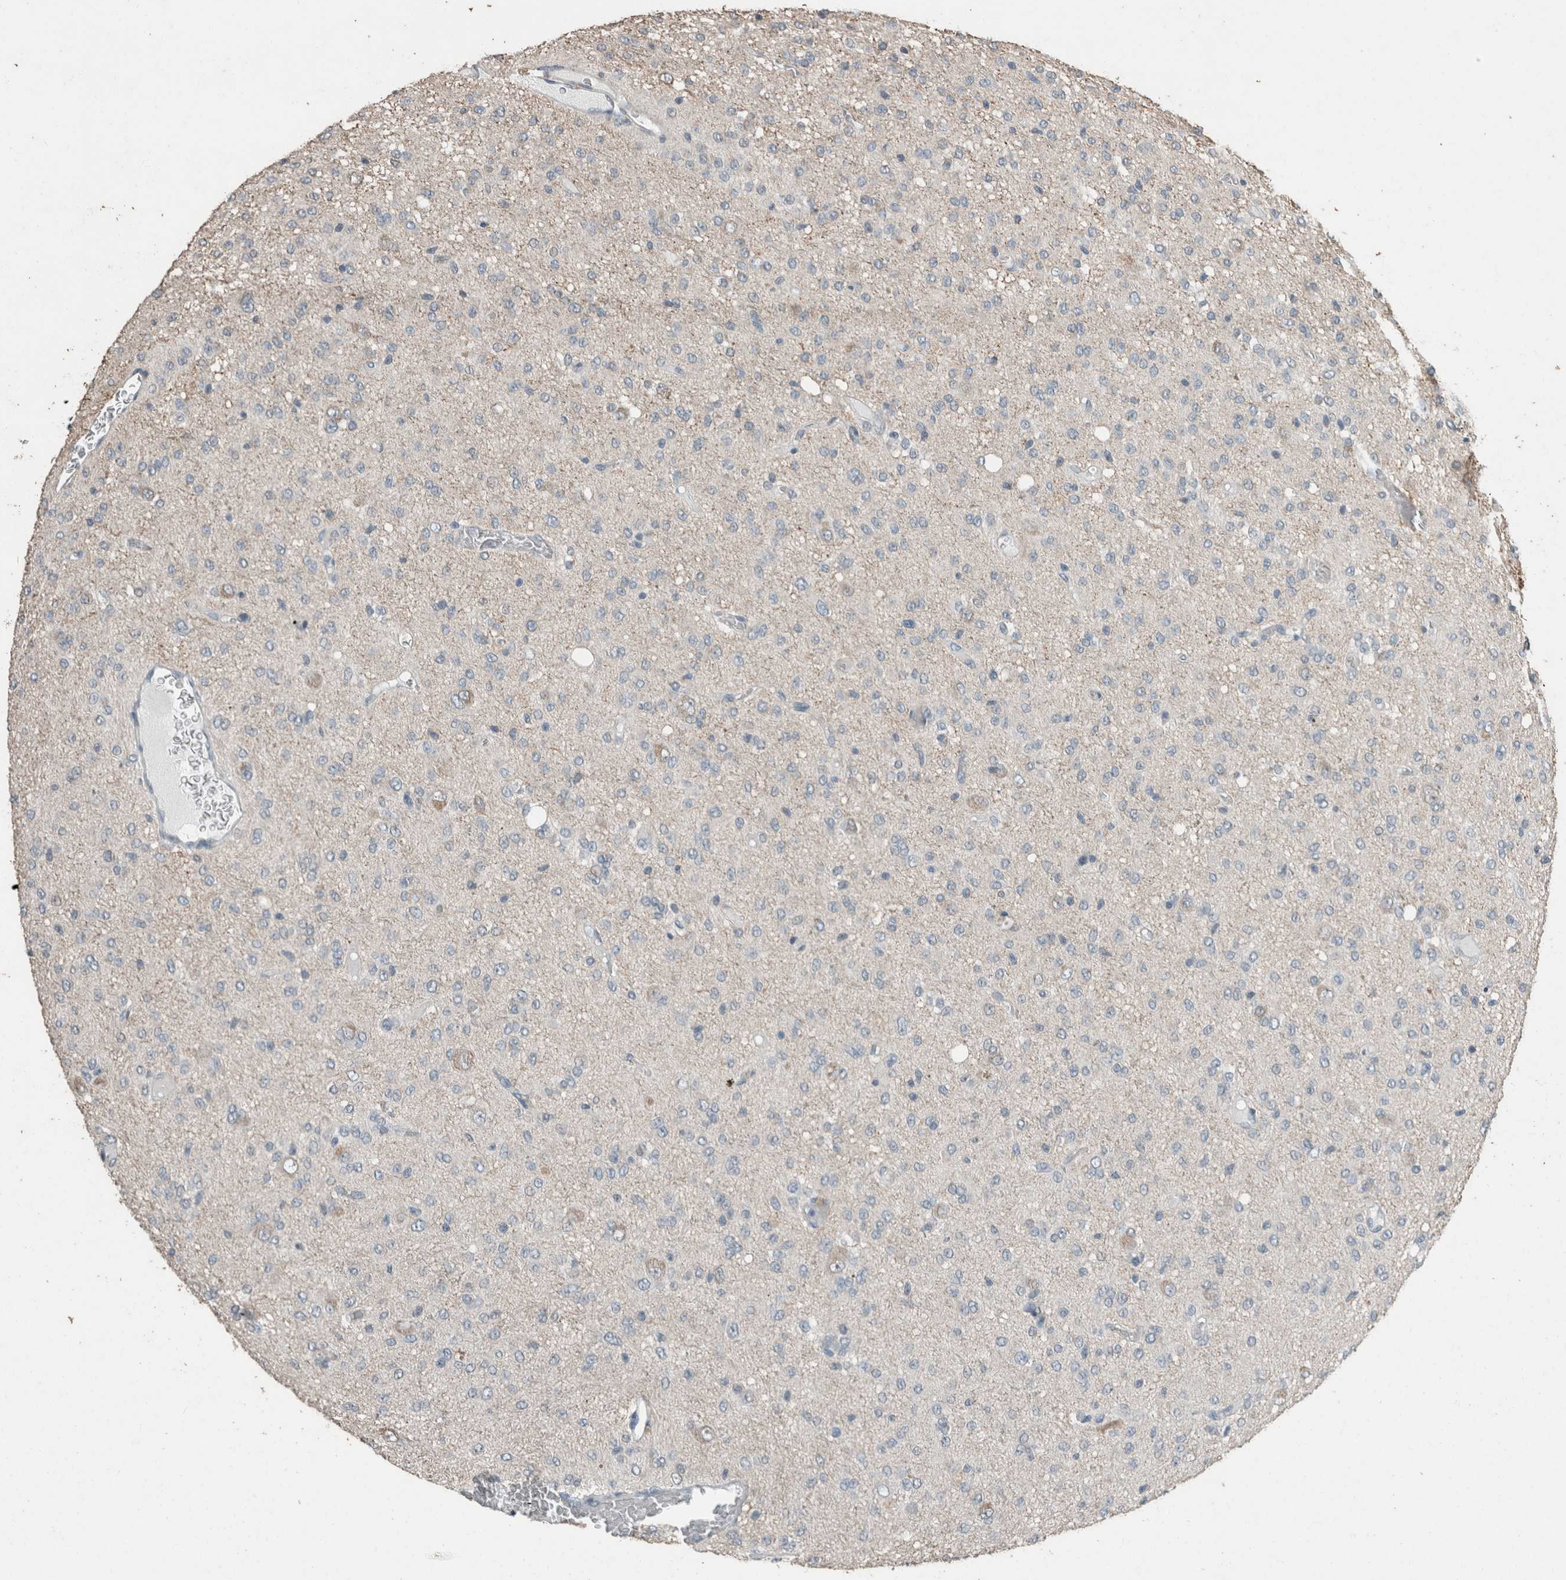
{"staining": {"intensity": "negative", "quantity": "none", "location": "none"}, "tissue": "glioma", "cell_type": "Tumor cells", "image_type": "cancer", "snomed": [{"axis": "morphology", "description": "Glioma, malignant, High grade"}, {"axis": "topography", "description": "Brain"}], "caption": "The histopathology image reveals no staining of tumor cells in glioma.", "gene": "ACVR2B", "patient": {"sex": "female", "age": 59}}